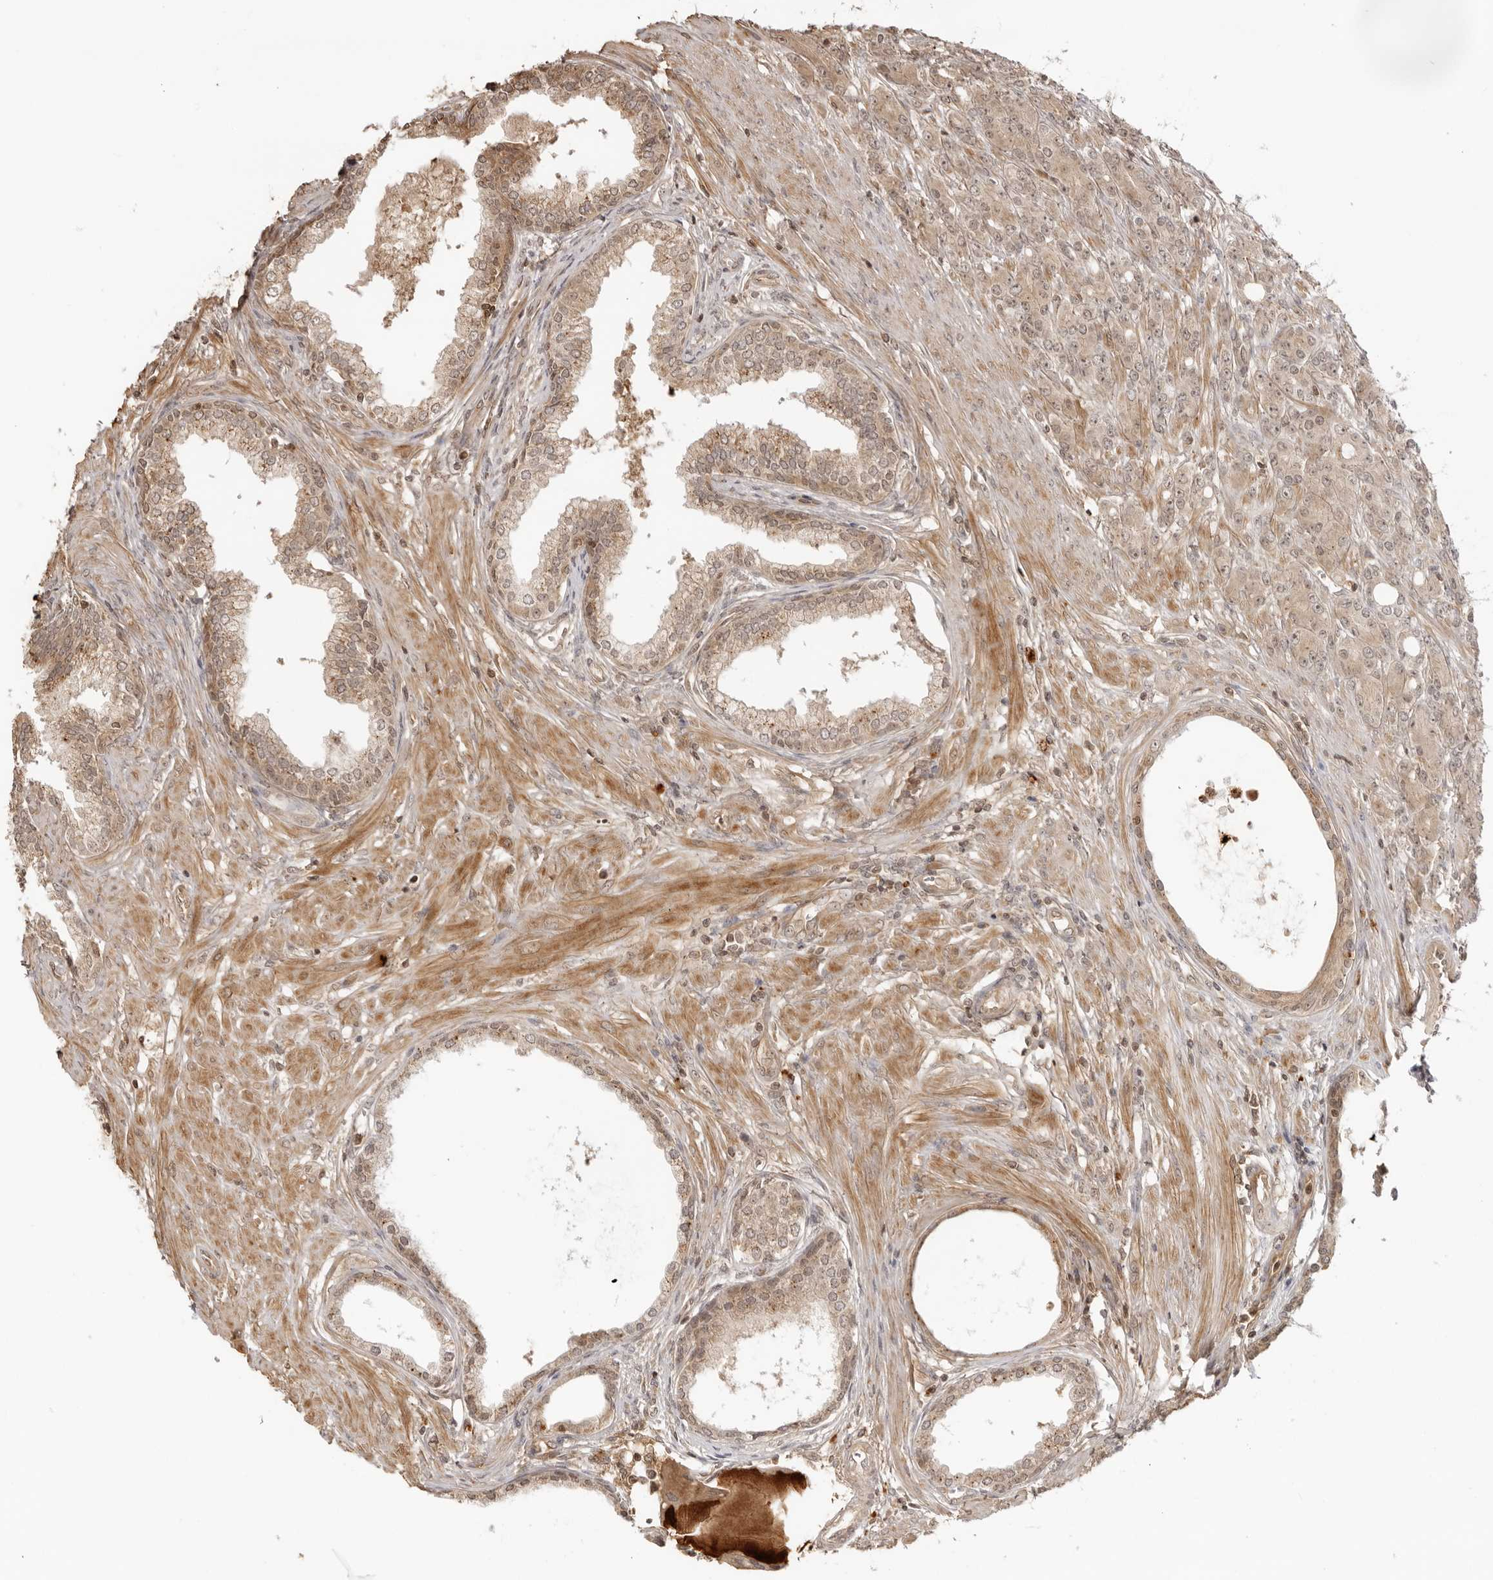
{"staining": {"intensity": "weak", "quantity": ">75%", "location": "cytoplasmic/membranous,nuclear"}, "tissue": "prostate cancer", "cell_type": "Tumor cells", "image_type": "cancer", "snomed": [{"axis": "morphology", "description": "Adenocarcinoma, High grade"}, {"axis": "topography", "description": "Prostate"}], "caption": "Prostate cancer (adenocarcinoma (high-grade)) was stained to show a protein in brown. There is low levels of weak cytoplasmic/membranous and nuclear staining in approximately >75% of tumor cells.", "gene": "IKBKE", "patient": {"sex": "male", "age": 62}}